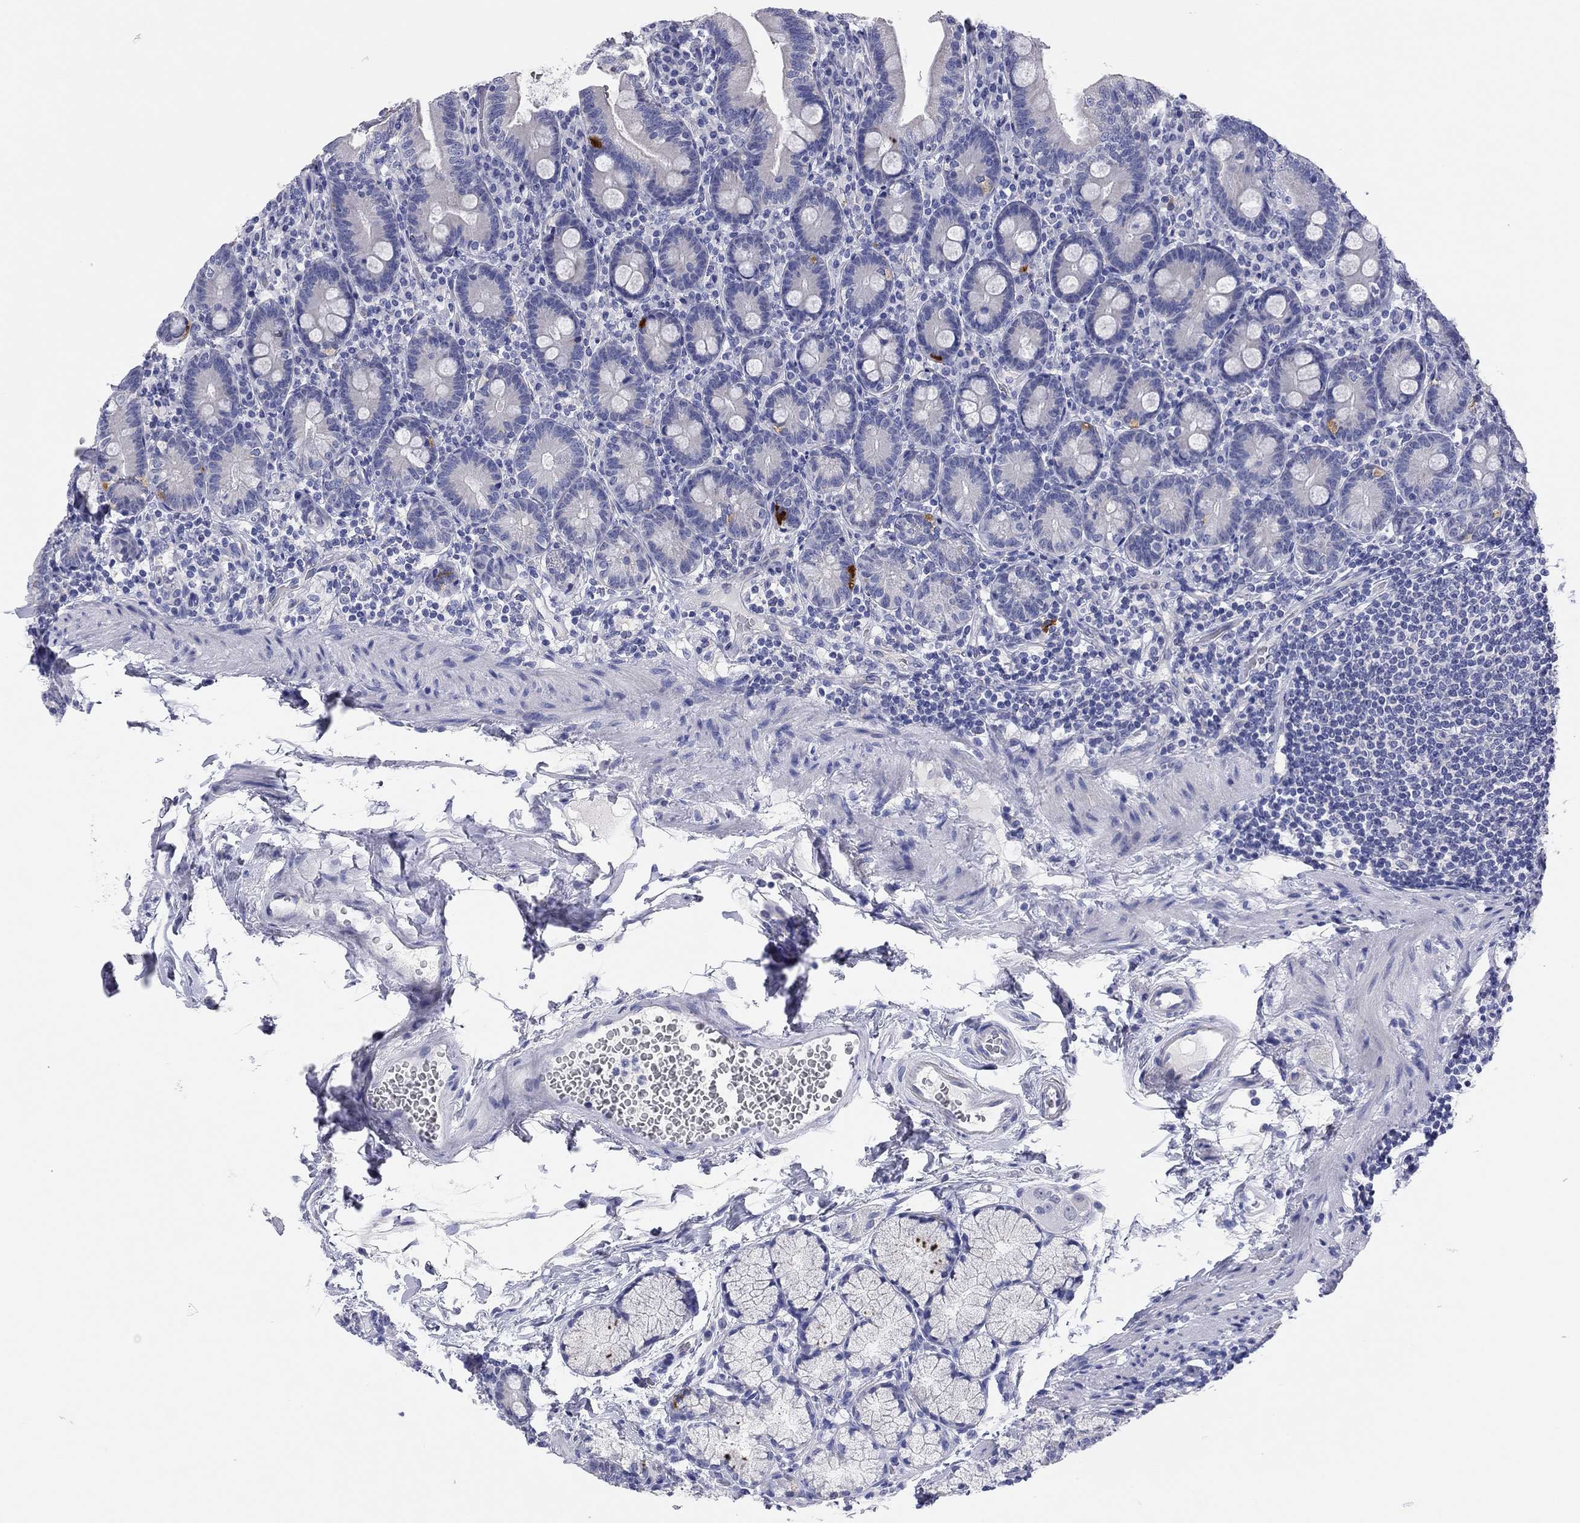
{"staining": {"intensity": "strong", "quantity": "<25%", "location": "cytoplasmic/membranous"}, "tissue": "duodenum", "cell_type": "Glandular cells", "image_type": "normal", "snomed": [{"axis": "morphology", "description": "Normal tissue, NOS"}, {"axis": "topography", "description": "Duodenum"}], "caption": "IHC histopathology image of benign human duodenum stained for a protein (brown), which demonstrates medium levels of strong cytoplasmic/membranous positivity in about <25% of glandular cells.", "gene": "ENSG00000269035", "patient": {"sex": "female", "age": 67}}